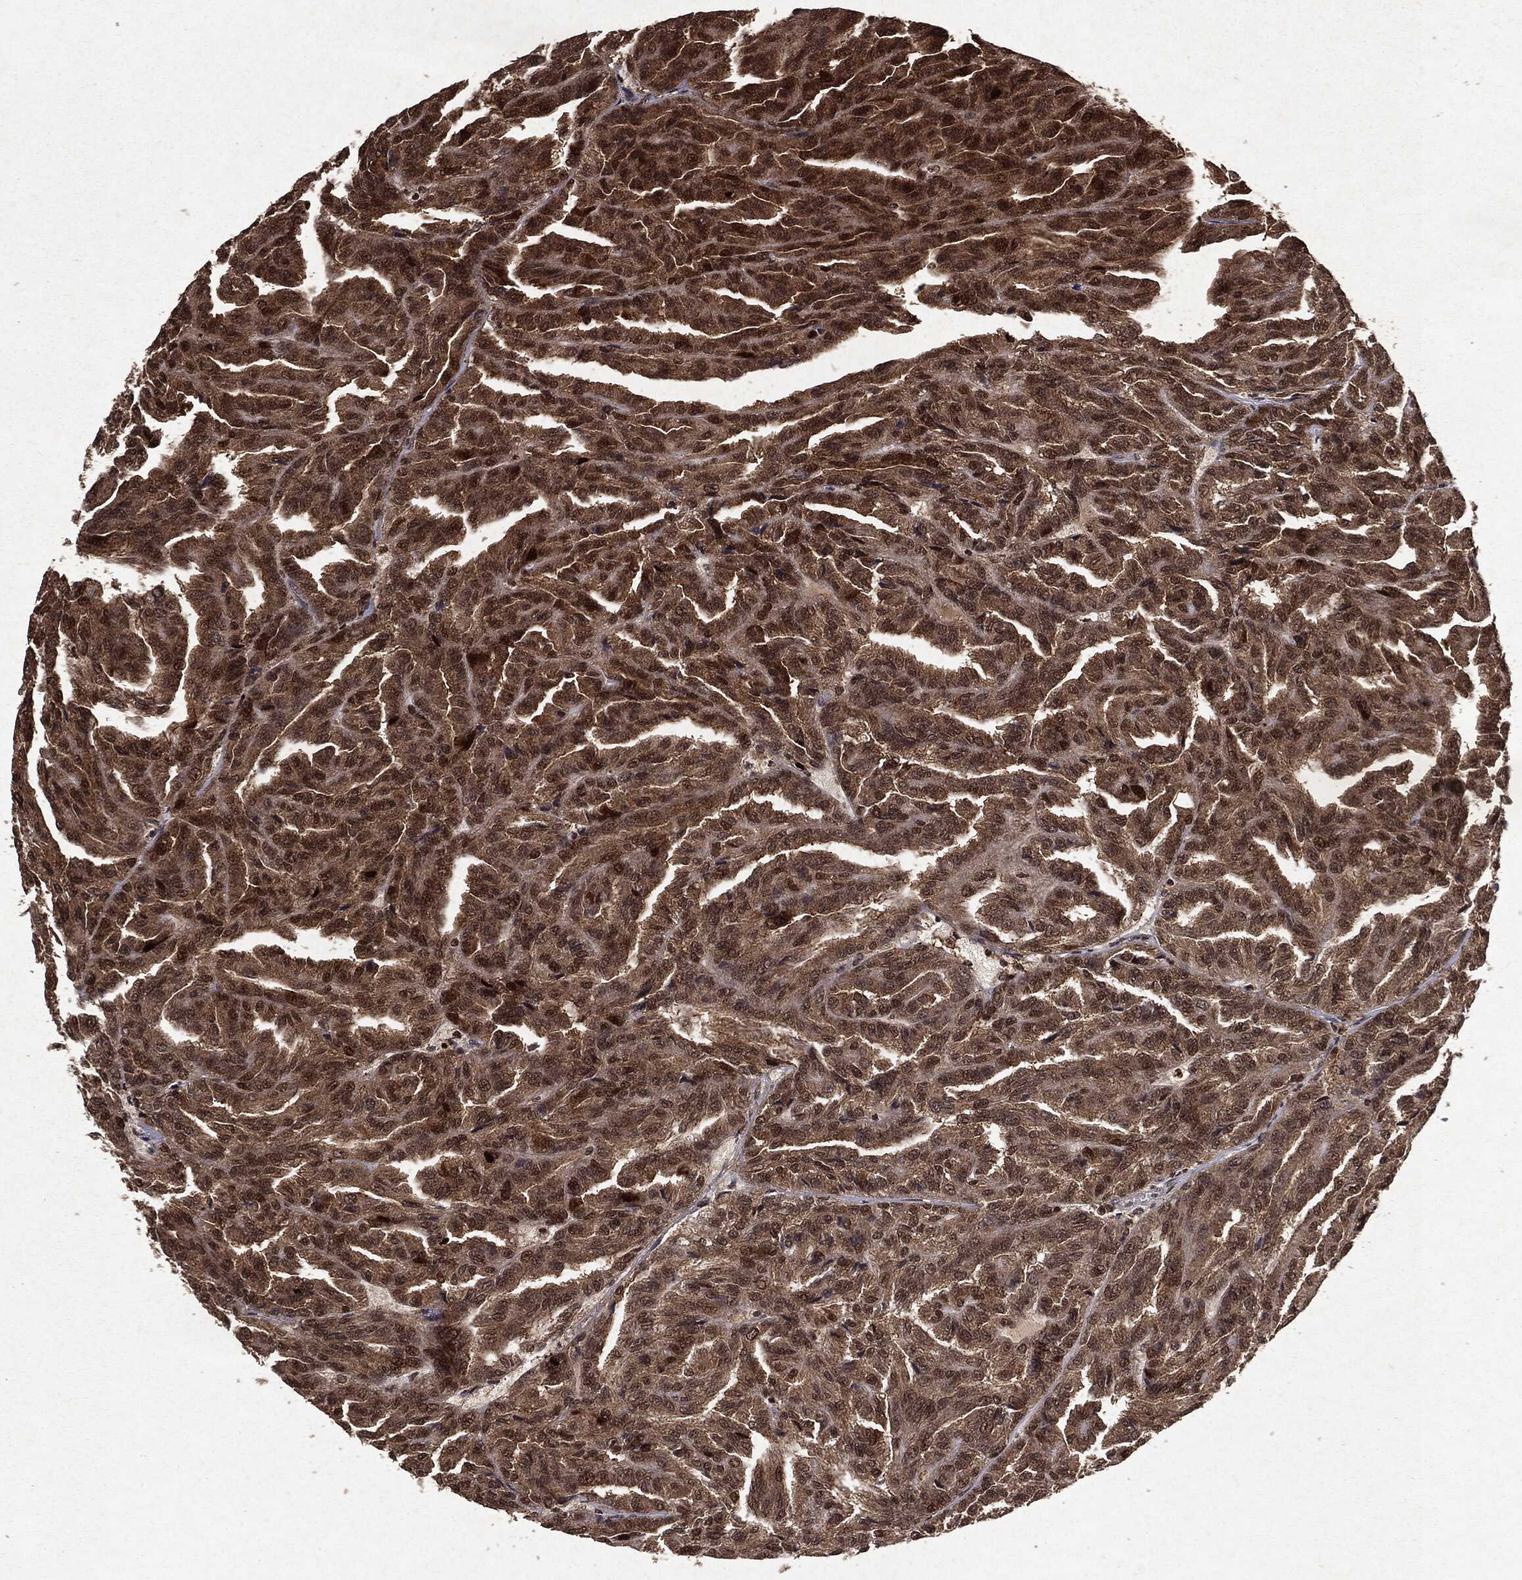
{"staining": {"intensity": "moderate", "quantity": ">75%", "location": "cytoplasmic/membranous,nuclear"}, "tissue": "renal cancer", "cell_type": "Tumor cells", "image_type": "cancer", "snomed": [{"axis": "morphology", "description": "Adenocarcinoma, NOS"}, {"axis": "topography", "description": "Kidney"}], "caption": "A brown stain highlights moderate cytoplasmic/membranous and nuclear expression of a protein in human adenocarcinoma (renal) tumor cells.", "gene": "PEBP1", "patient": {"sex": "male", "age": 79}}